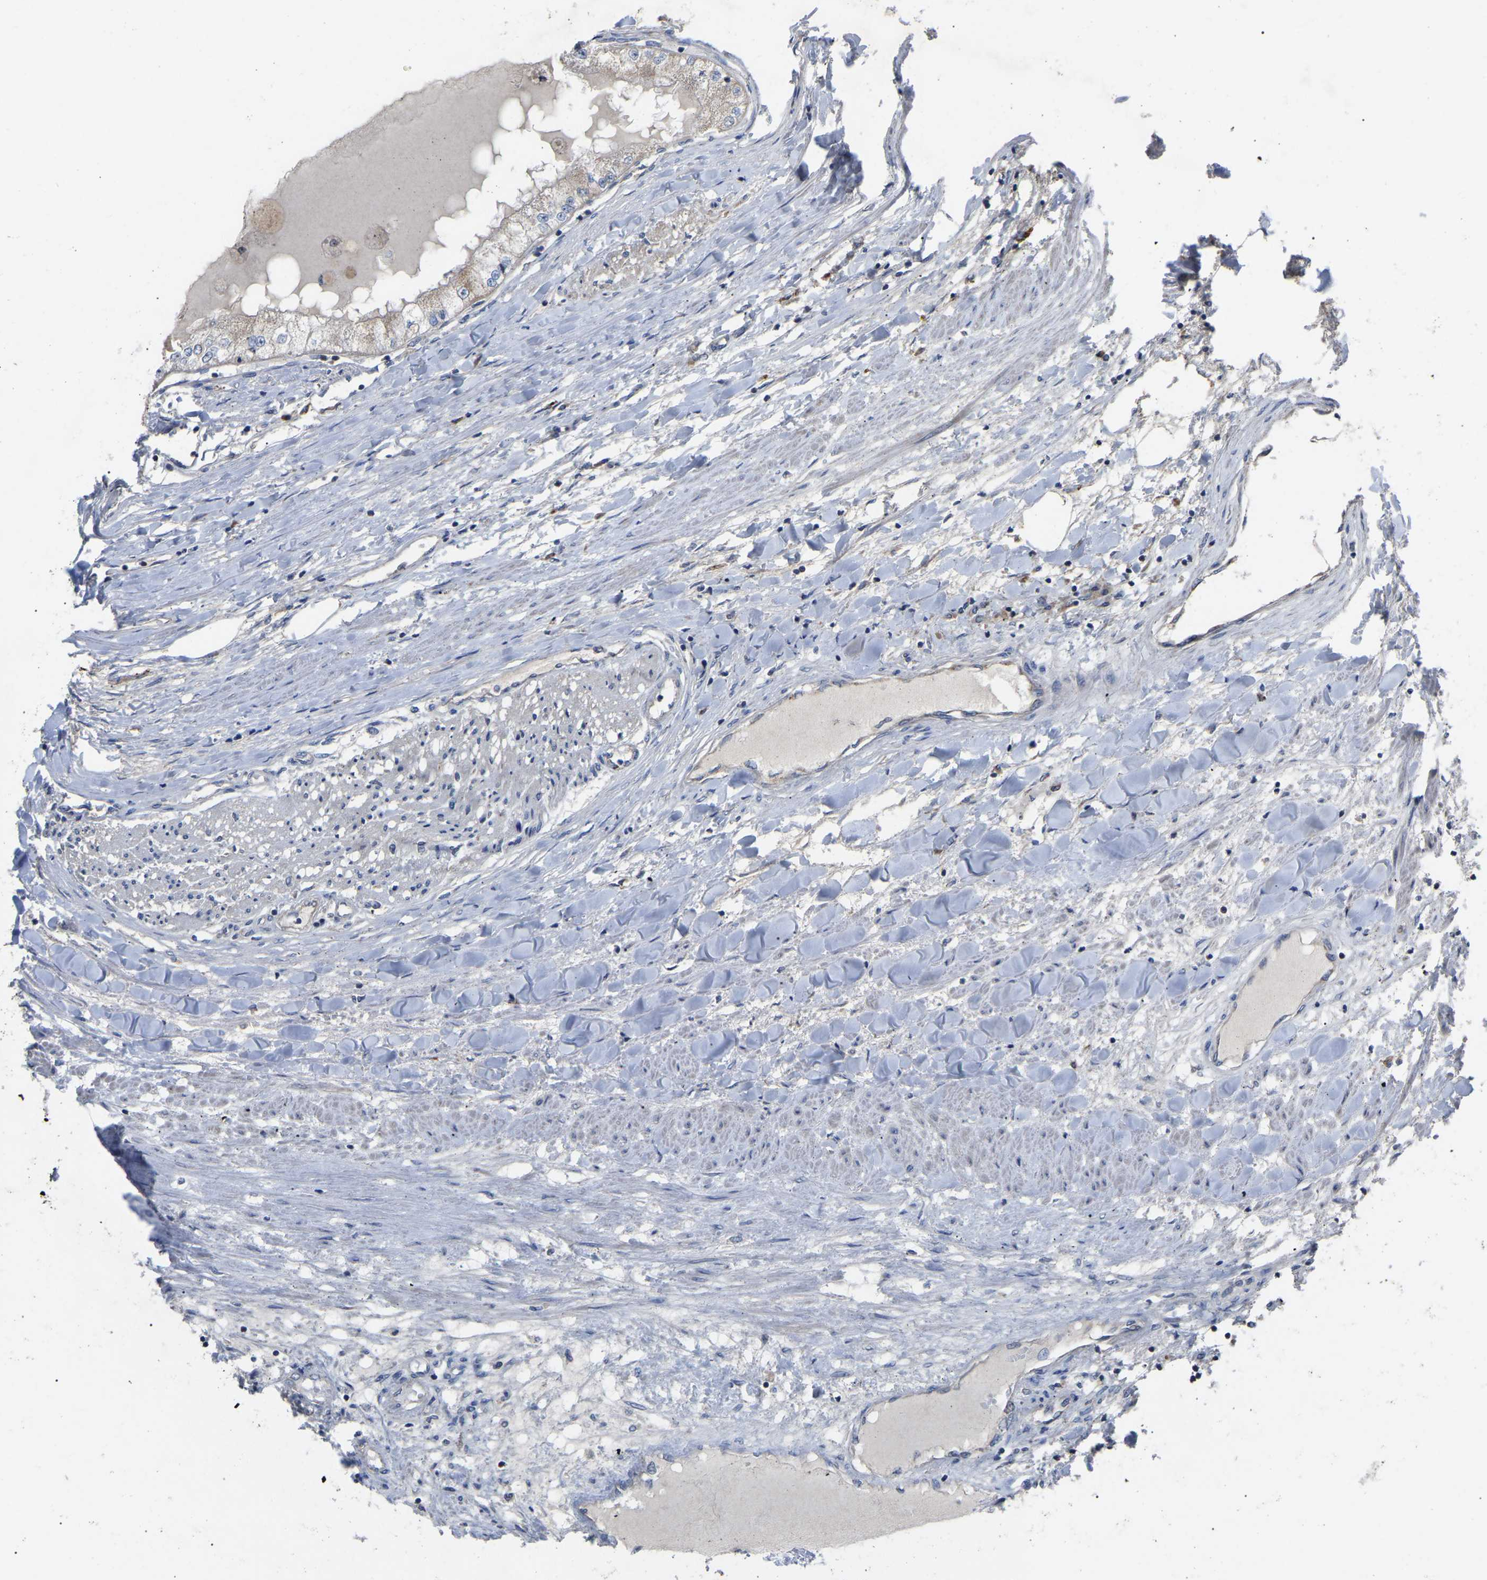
{"staining": {"intensity": "weak", "quantity": "<25%", "location": "cytoplasmic/membranous"}, "tissue": "renal cancer", "cell_type": "Tumor cells", "image_type": "cancer", "snomed": [{"axis": "morphology", "description": "Adenocarcinoma, NOS"}, {"axis": "topography", "description": "Kidney"}], "caption": "There is no significant positivity in tumor cells of adenocarcinoma (renal). Brightfield microscopy of IHC stained with DAB (brown) and hematoxylin (blue), captured at high magnification.", "gene": "NOP53", "patient": {"sex": "male", "age": 68}}